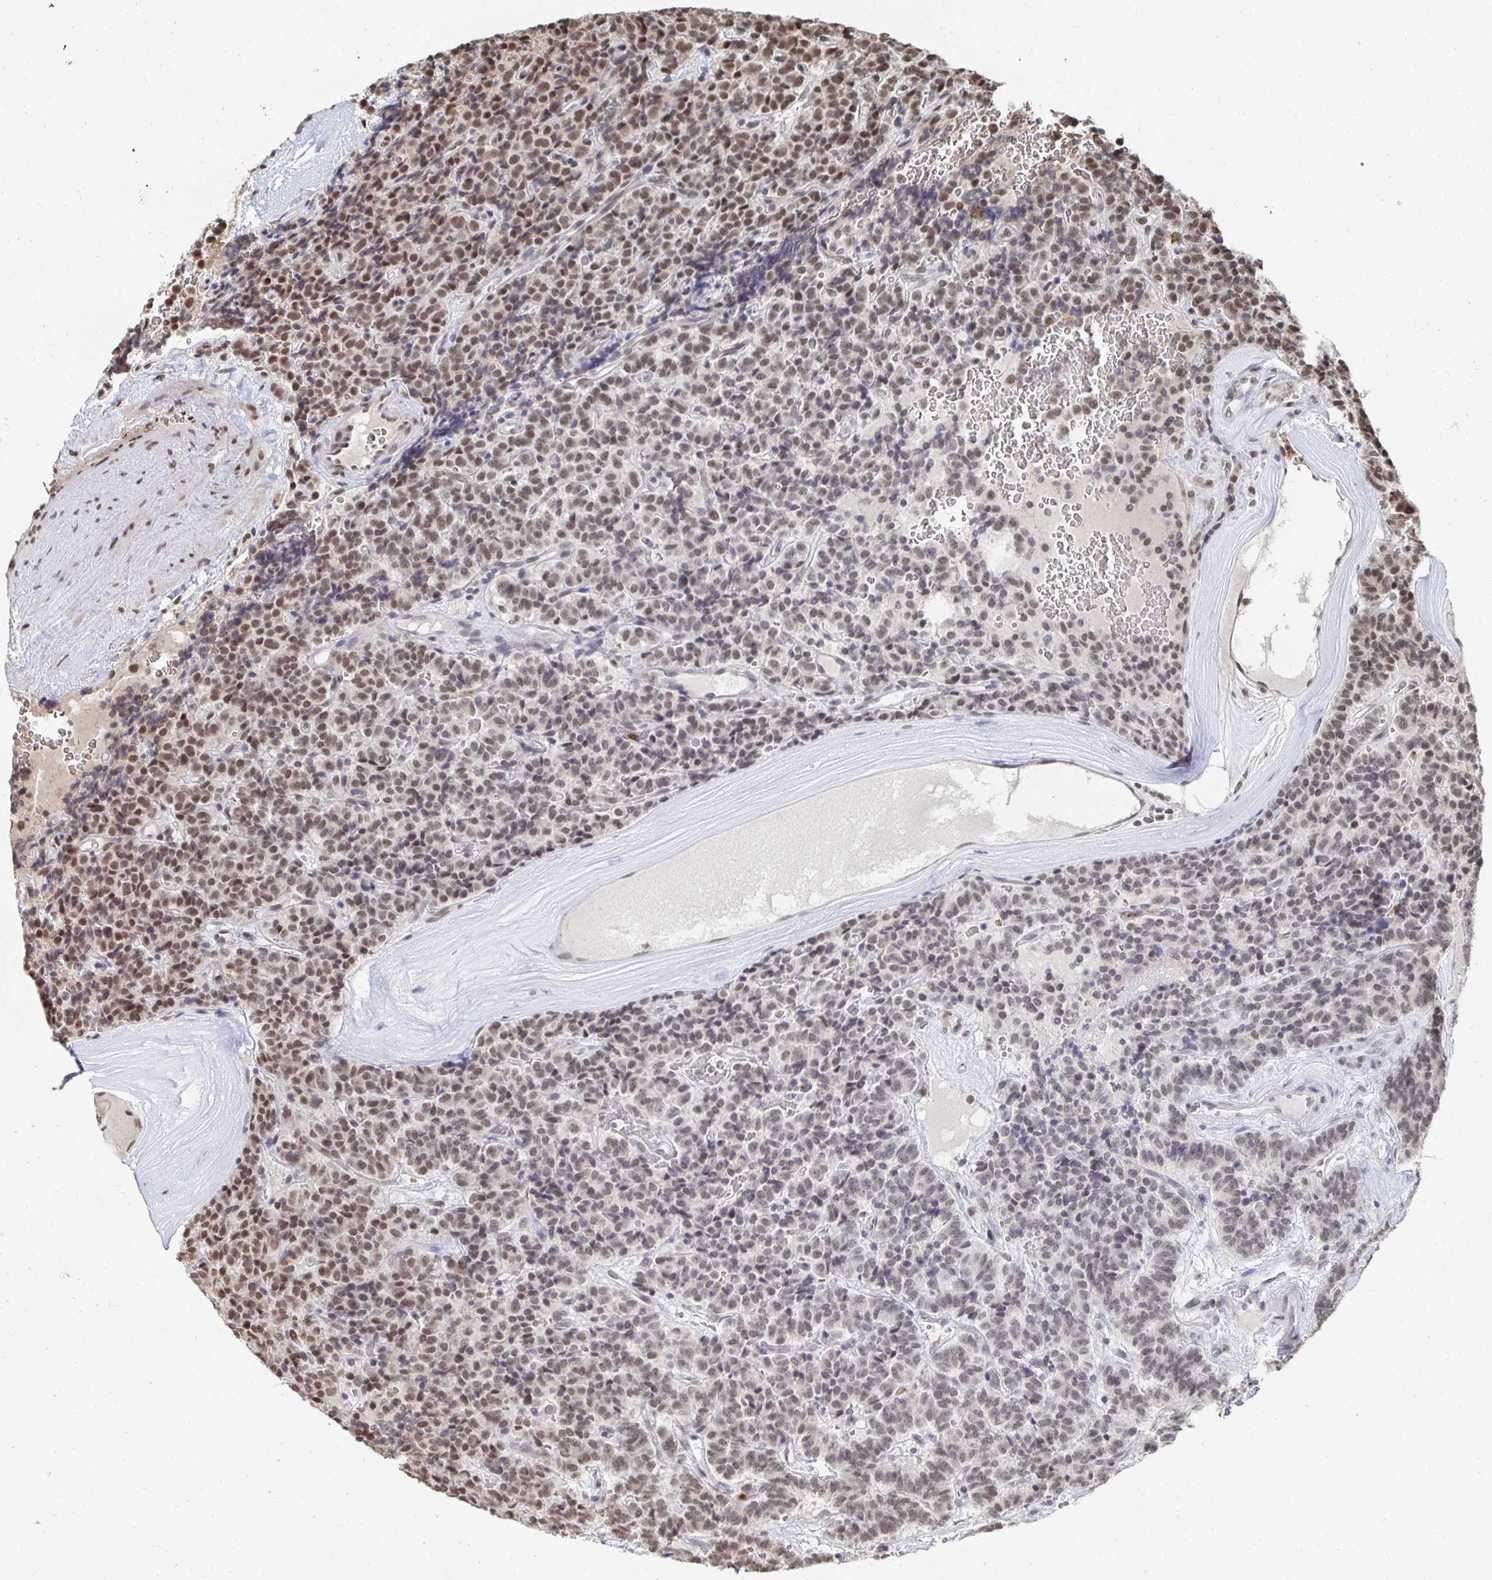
{"staining": {"intensity": "moderate", "quantity": "25%-75%", "location": "nuclear"}, "tissue": "carcinoid", "cell_type": "Tumor cells", "image_type": "cancer", "snomed": [{"axis": "morphology", "description": "Carcinoid, malignant, NOS"}, {"axis": "topography", "description": "Pancreas"}], "caption": "The photomicrograph exhibits staining of carcinoid, revealing moderate nuclear protein staining (brown color) within tumor cells. The staining is performed using DAB (3,3'-diaminobenzidine) brown chromogen to label protein expression. The nuclei are counter-stained blue using hematoxylin.", "gene": "GTF3C6", "patient": {"sex": "male", "age": 36}}